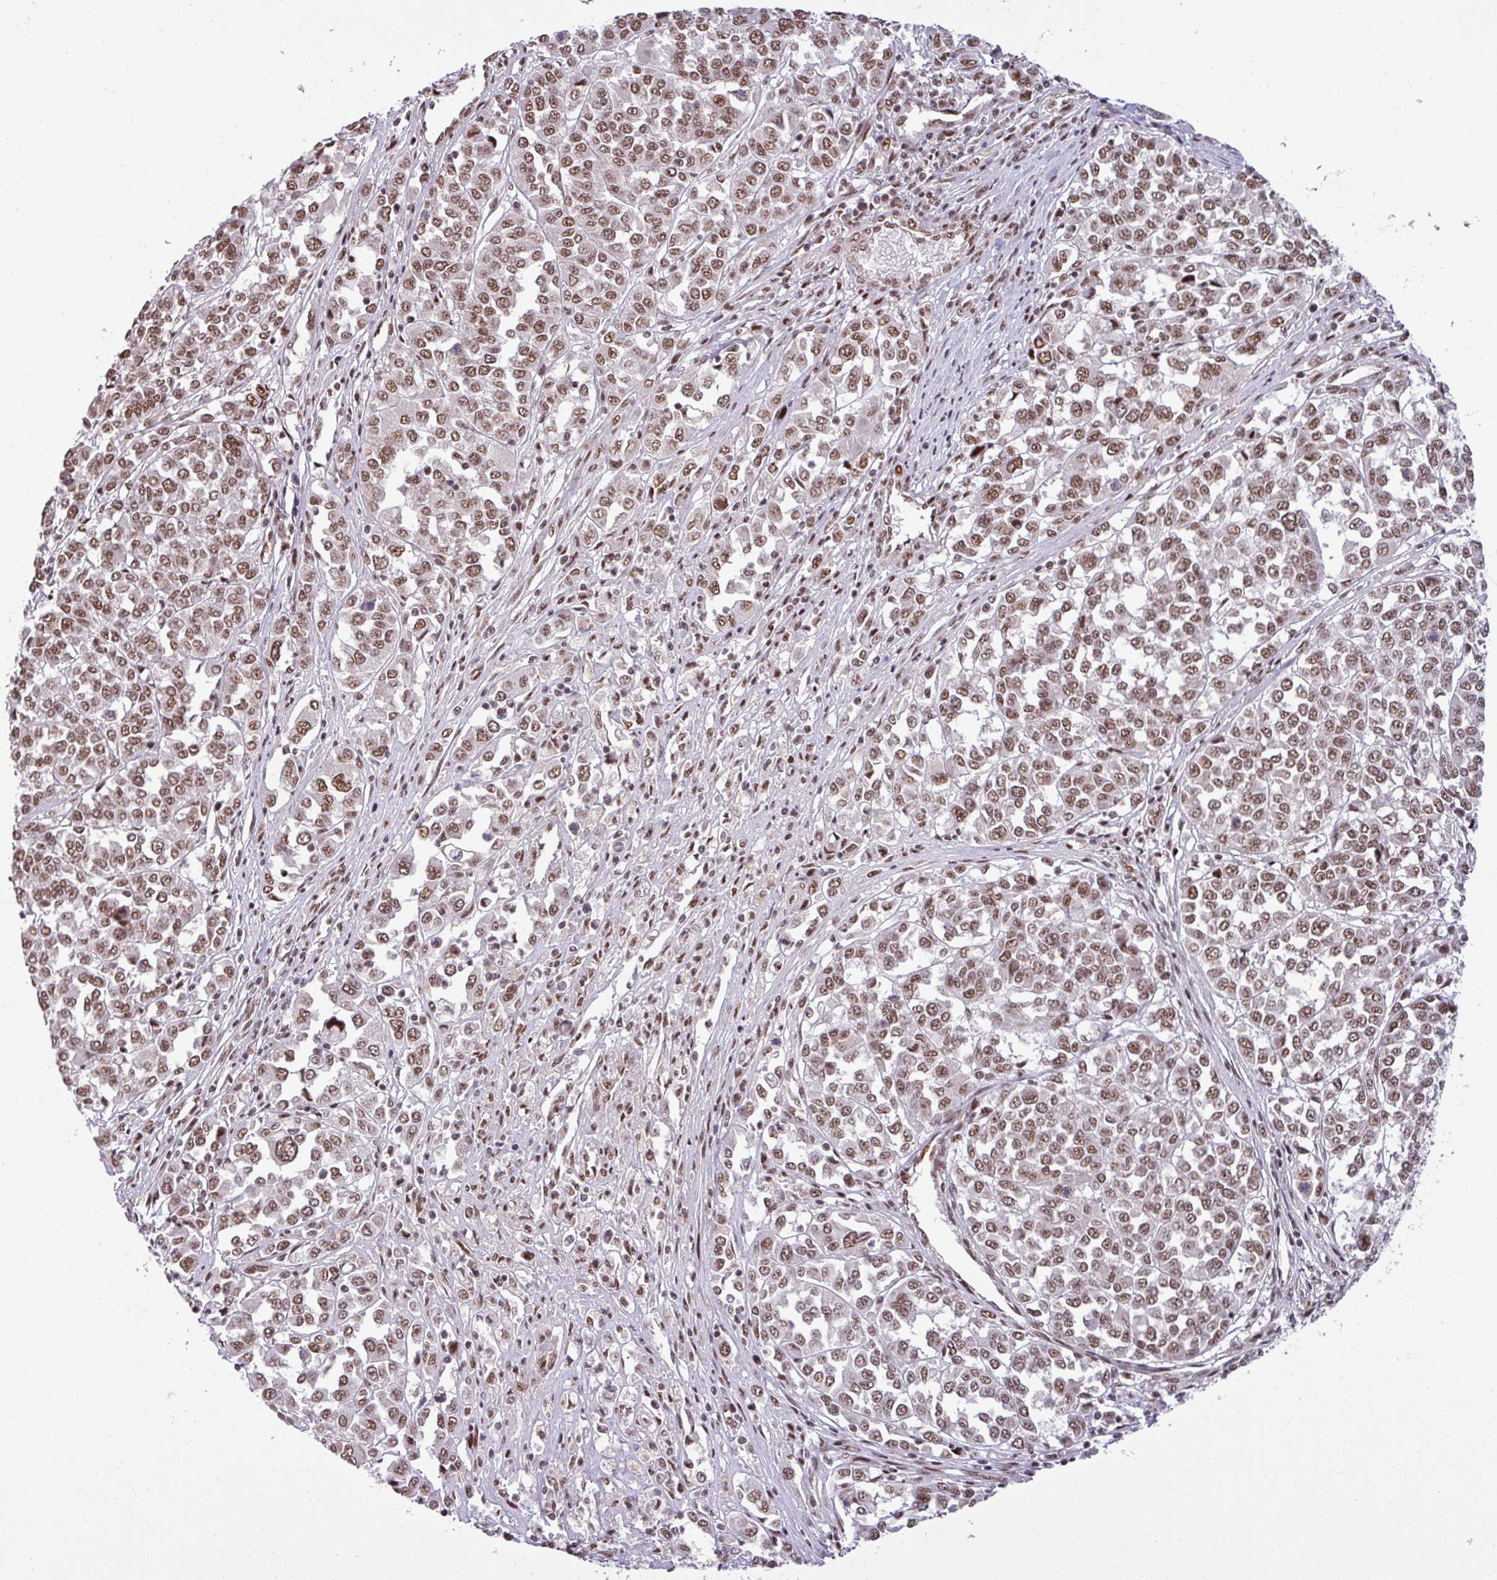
{"staining": {"intensity": "moderate", "quantity": ">75%", "location": "nuclear"}, "tissue": "melanoma", "cell_type": "Tumor cells", "image_type": "cancer", "snomed": [{"axis": "morphology", "description": "Malignant melanoma, Metastatic site"}, {"axis": "topography", "description": "Lymph node"}], "caption": "This is a photomicrograph of immunohistochemistry (IHC) staining of melanoma, which shows moderate expression in the nuclear of tumor cells.", "gene": "PTPN20", "patient": {"sex": "male", "age": 44}}